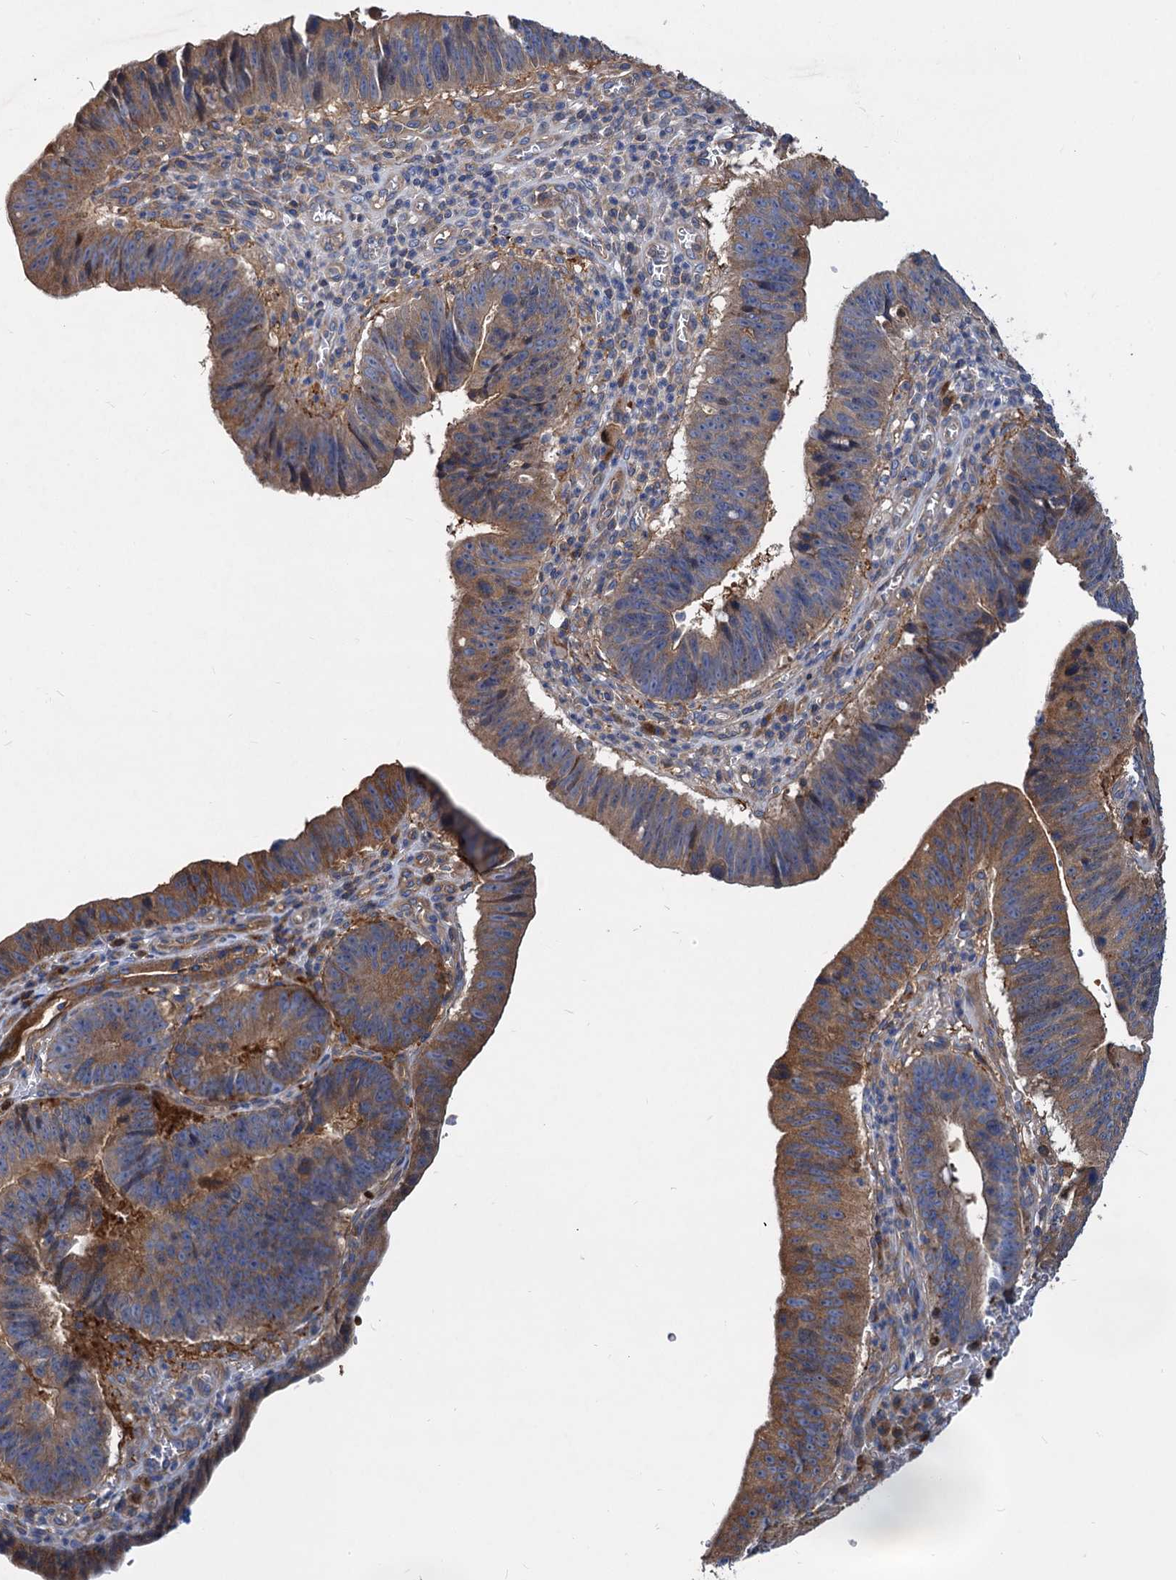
{"staining": {"intensity": "moderate", "quantity": ">75%", "location": "cytoplasmic/membranous"}, "tissue": "stomach cancer", "cell_type": "Tumor cells", "image_type": "cancer", "snomed": [{"axis": "morphology", "description": "Adenocarcinoma, NOS"}, {"axis": "topography", "description": "Stomach"}], "caption": "Immunohistochemistry staining of stomach cancer (adenocarcinoma), which exhibits medium levels of moderate cytoplasmic/membranous positivity in about >75% of tumor cells indicating moderate cytoplasmic/membranous protein expression. The staining was performed using DAB (brown) for protein detection and nuclei were counterstained in hematoxylin (blue).", "gene": "ALKBH7", "patient": {"sex": "male", "age": 59}}